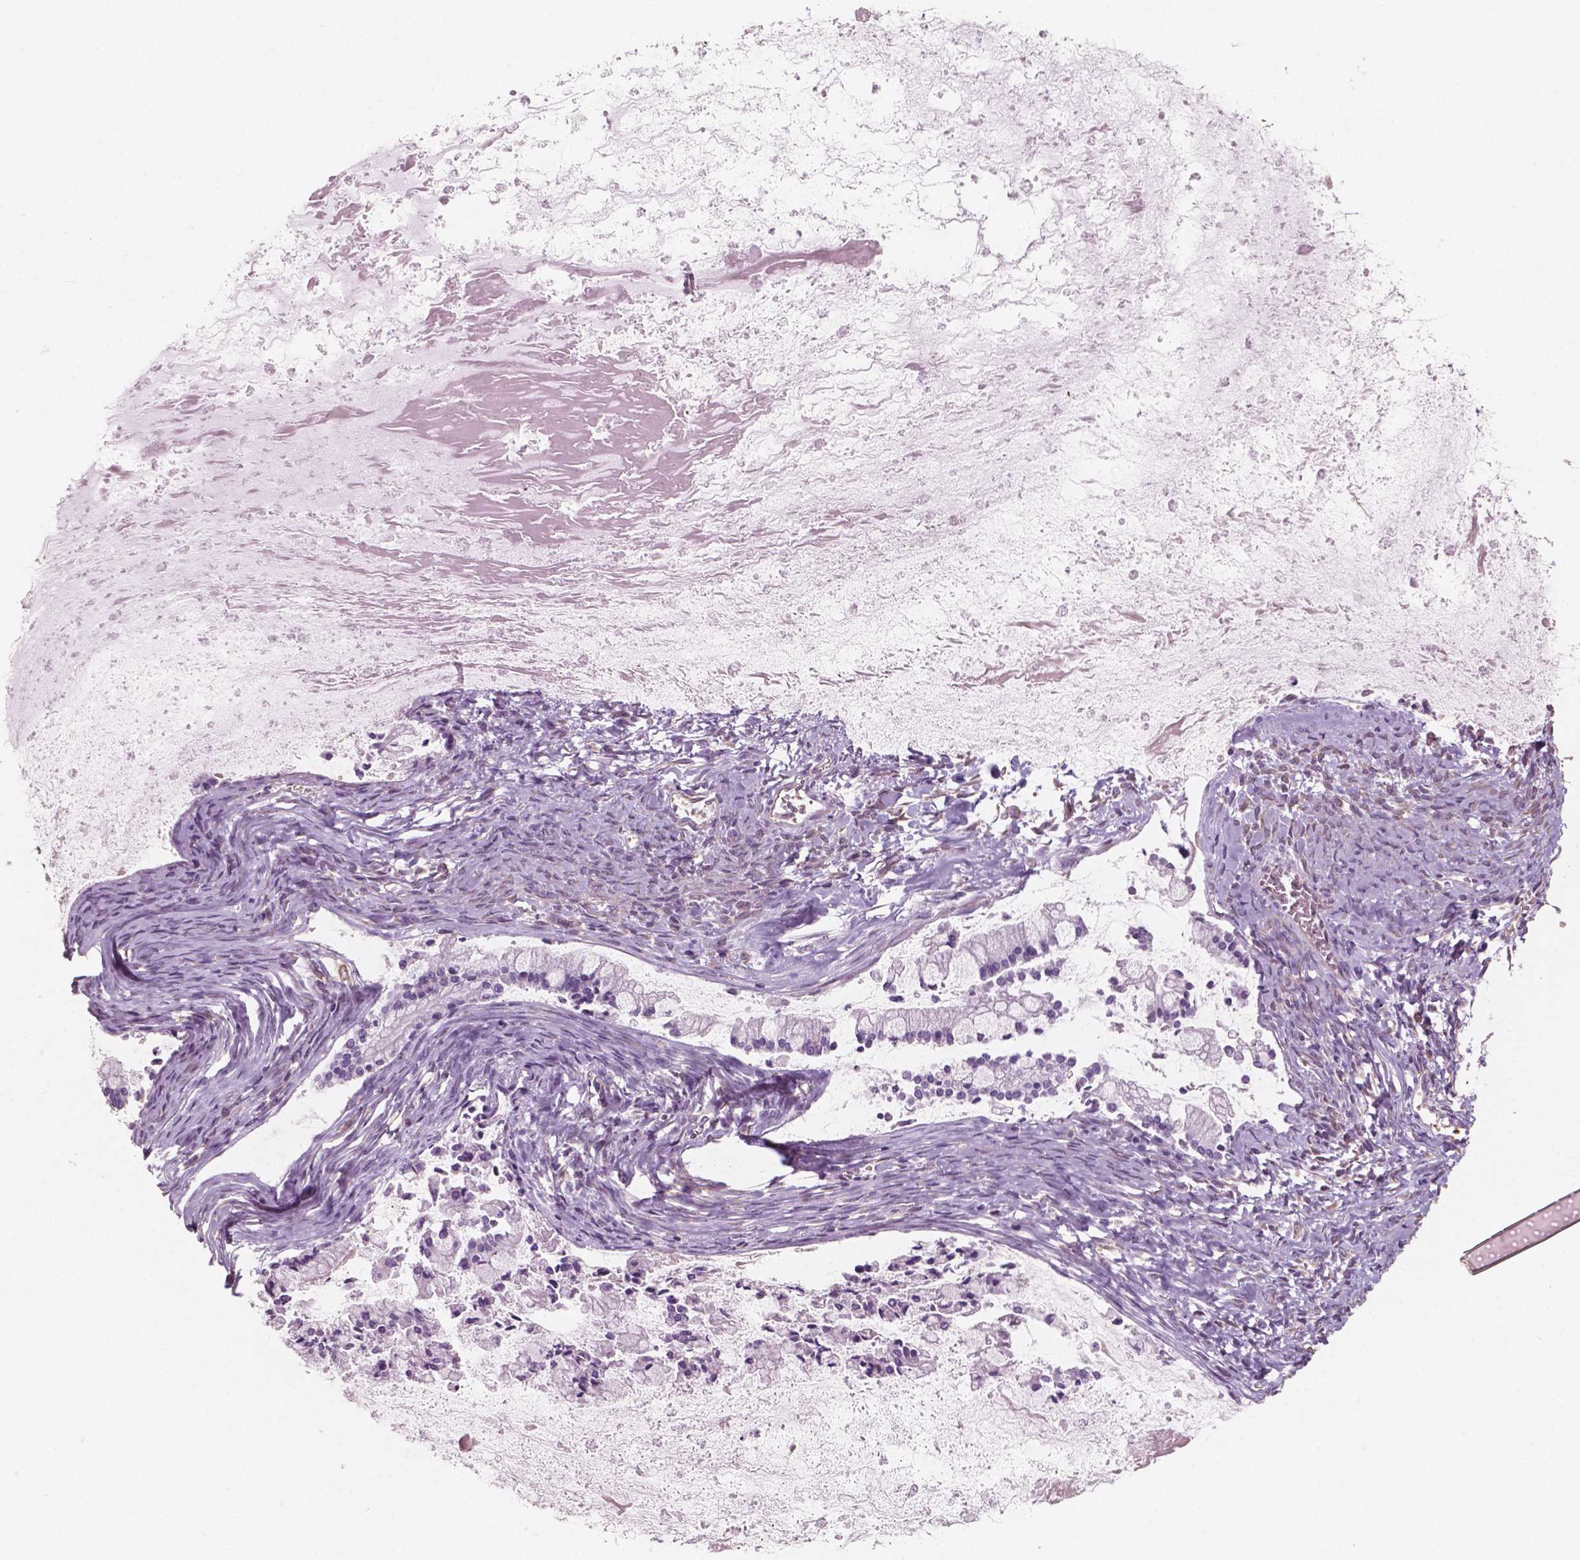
{"staining": {"intensity": "negative", "quantity": "none", "location": "none"}, "tissue": "ovarian cancer", "cell_type": "Tumor cells", "image_type": "cancer", "snomed": [{"axis": "morphology", "description": "Cystadenocarcinoma, mucinous, NOS"}, {"axis": "topography", "description": "Ovary"}], "caption": "Tumor cells are negative for brown protein staining in ovarian cancer. Brightfield microscopy of immunohistochemistry stained with DAB (brown) and hematoxylin (blue), captured at high magnification.", "gene": "AWAT1", "patient": {"sex": "female", "age": 67}}